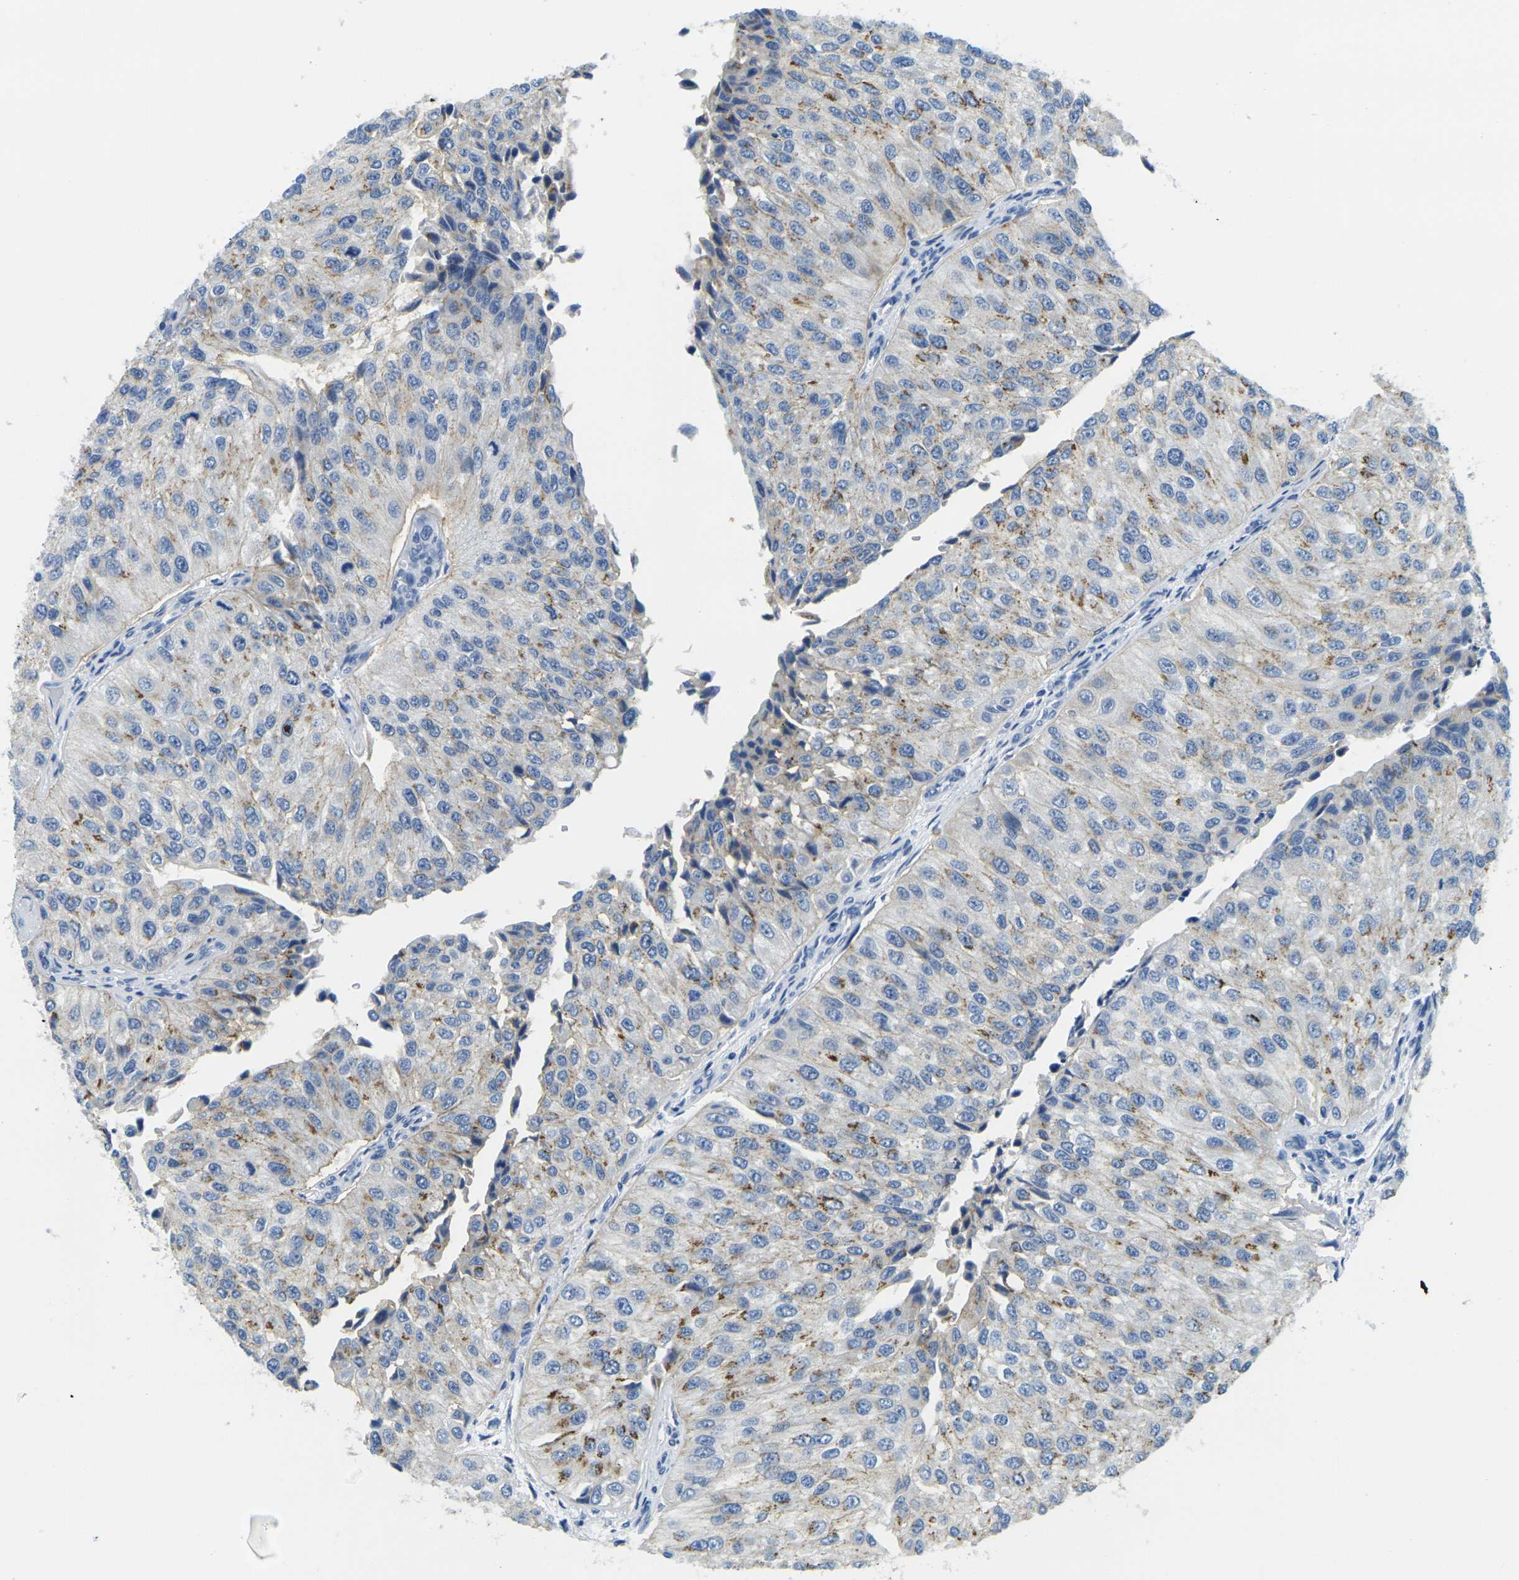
{"staining": {"intensity": "moderate", "quantity": "25%-75%", "location": "cytoplasmic/membranous"}, "tissue": "urothelial cancer", "cell_type": "Tumor cells", "image_type": "cancer", "snomed": [{"axis": "morphology", "description": "Urothelial carcinoma, High grade"}, {"axis": "topography", "description": "Kidney"}, {"axis": "topography", "description": "Urinary bladder"}], "caption": "High-grade urothelial carcinoma stained with a protein marker reveals moderate staining in tumor cells.", "gene": "FAM3D", "patient": {"sex": "male", "age": 77}}